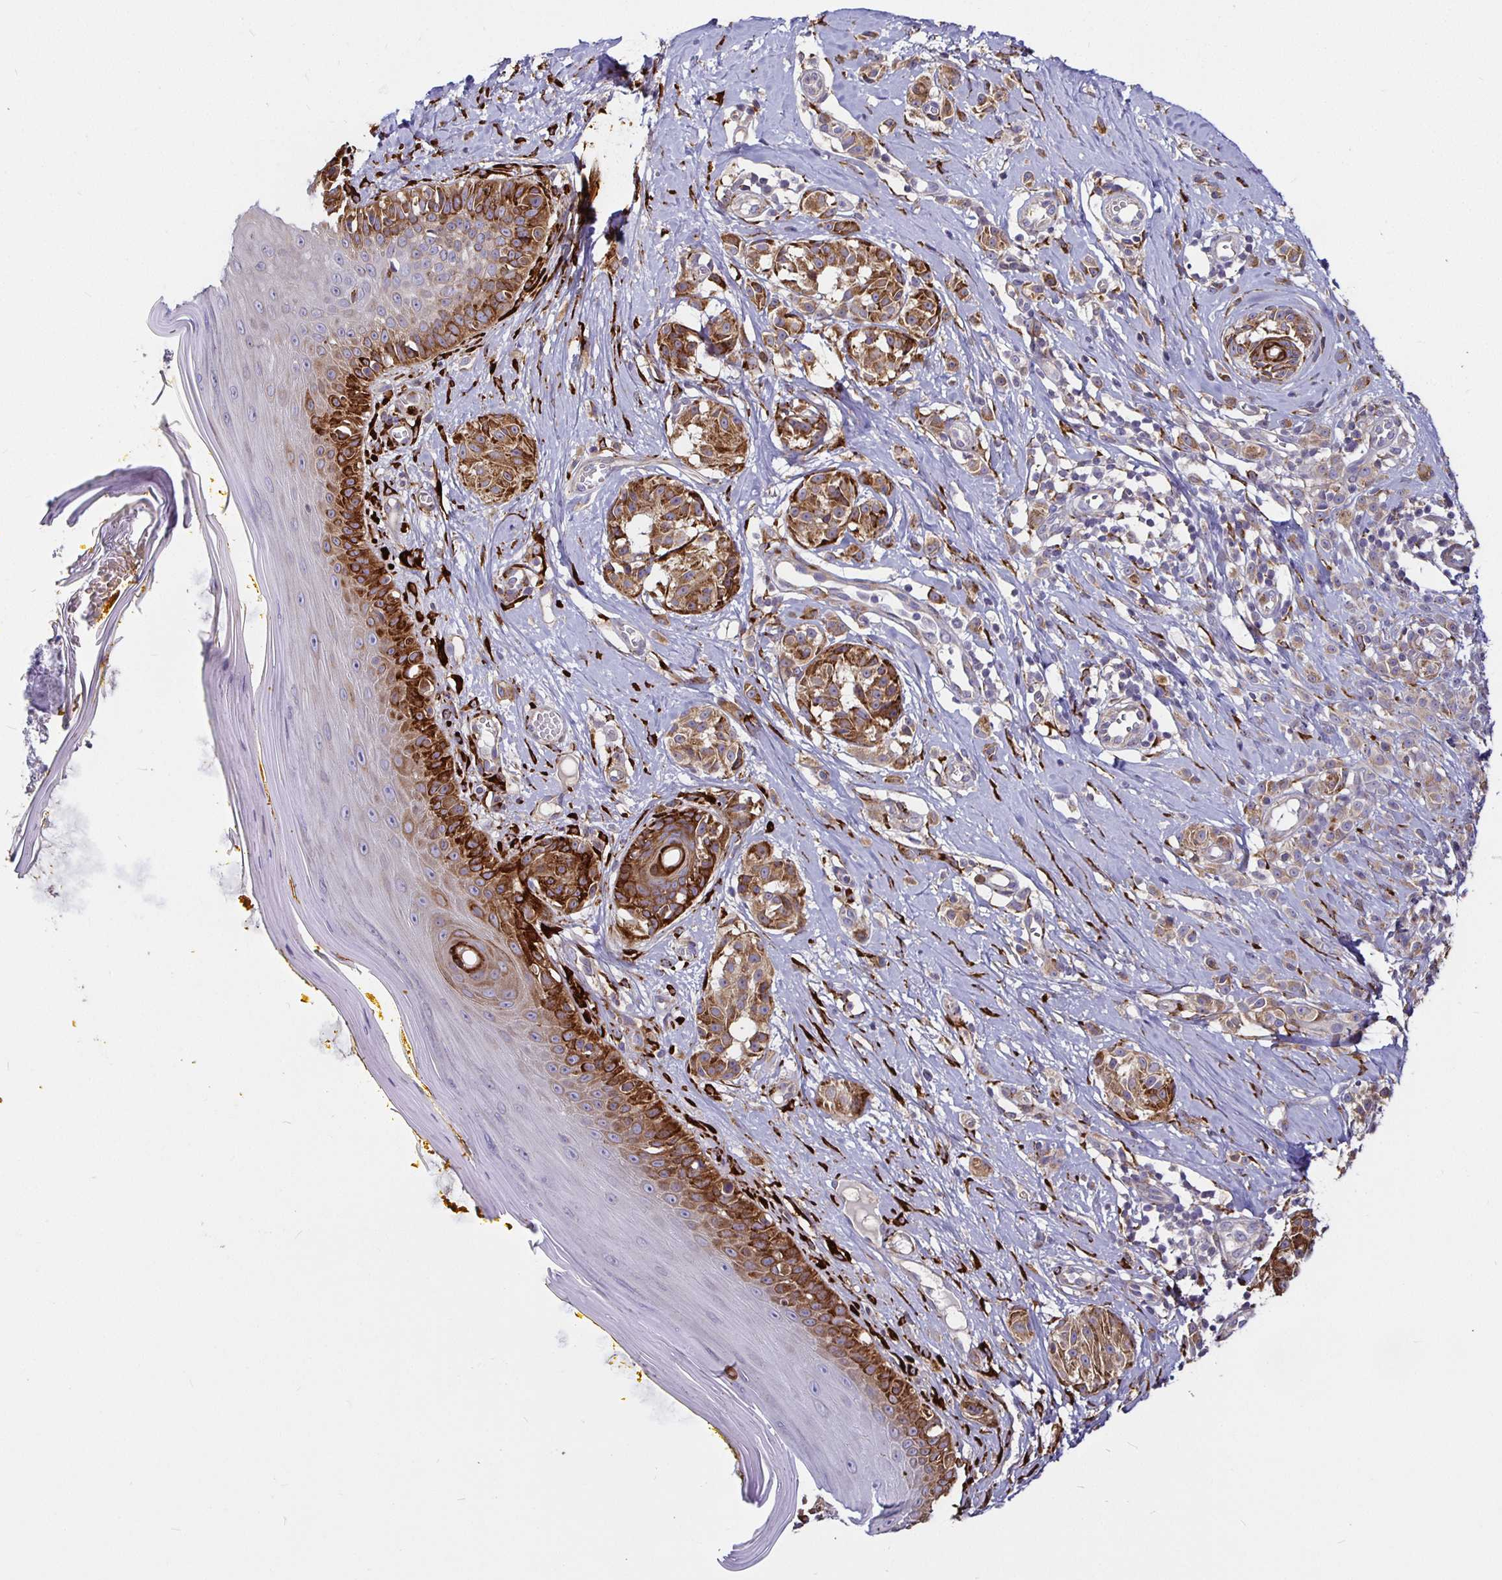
{"staining": {"intensity": "moderate", "quantity": ">75%", "location": "cytoplasmic/membranous"}, "tissue": "melanoma", "cell_type": "Tumor cells", "image_type": "cancer", "snomed": [{"axis": "morphology", "description": "Malignant melanoma, NOS"}, {"axis": "topography", "description": "Skin"}], "caption": "A high-resolution micrograph shows immunohistochemistry staining of melanoma, which demonstrates moderate cytoplasmic/membranous expression in approximately >75% of tumor cells. Immunohistochemistry (ihc) stains the protein of interest in brown and the nuclei are stained blue.", "gene": "P4HA2", "patient": {"sex": "male", "age": 74}}